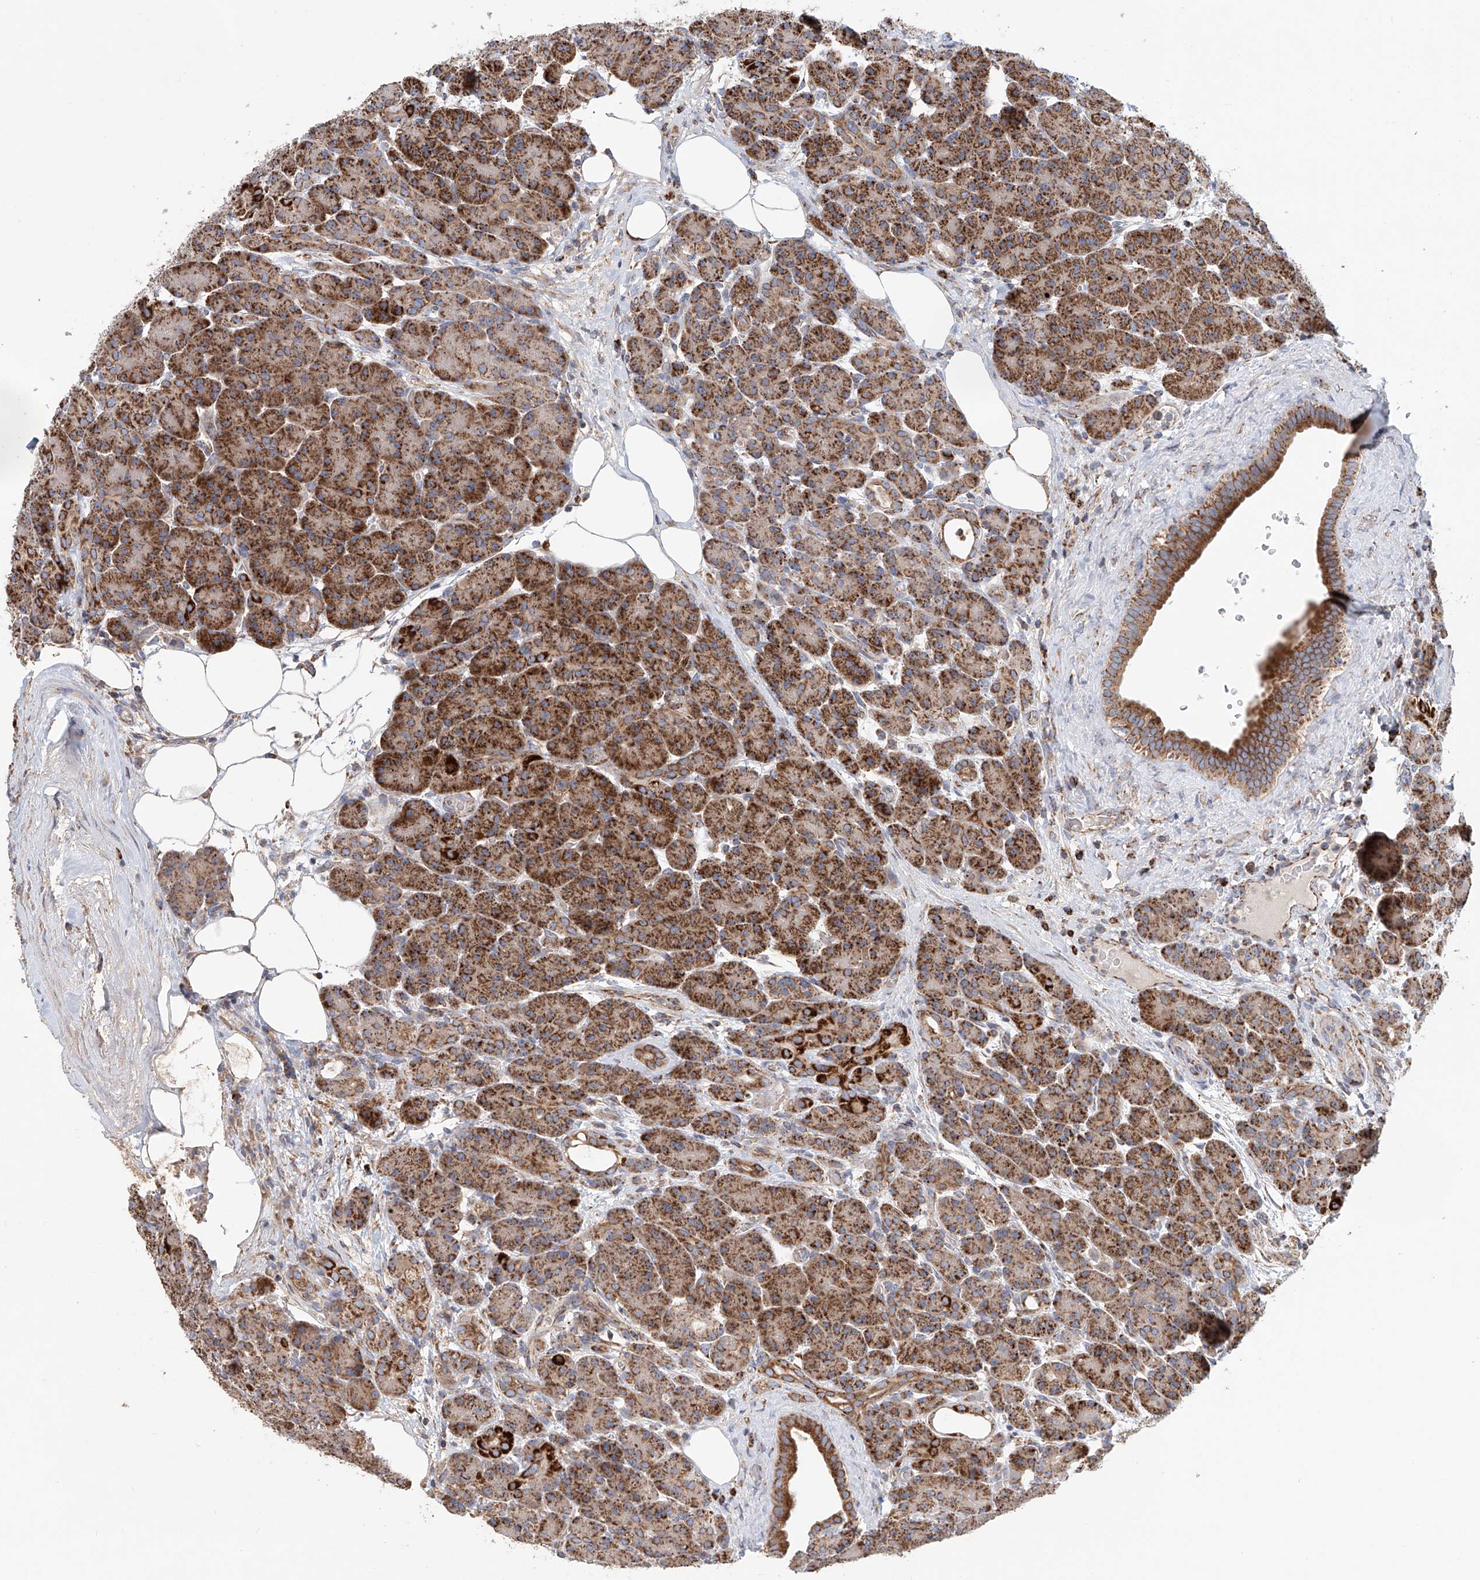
{"staining": {"intensity": "moderate", "quantity": ">75%", "location": "cytoplasmic/membranous"}, "tissue": "pancreas", "cell_type": "Exocrine glandular cells", "image_type": "normal", "snomed": [{"axis": "morphology", "description": "Normal tissue, NOS"}, {"axis": "topography", "description": "Pancreas"}], "caption": "Immunohistochemistry histopathology image of unremarkable human pancreas stained for a protein (brown), which exhibits medium levels of moderate cytoplasmic/membranous staining in approximately >75% of exocrine glandular cells.", "gene": "MCL1", "patient": {"sex": "male", "age": 63}}